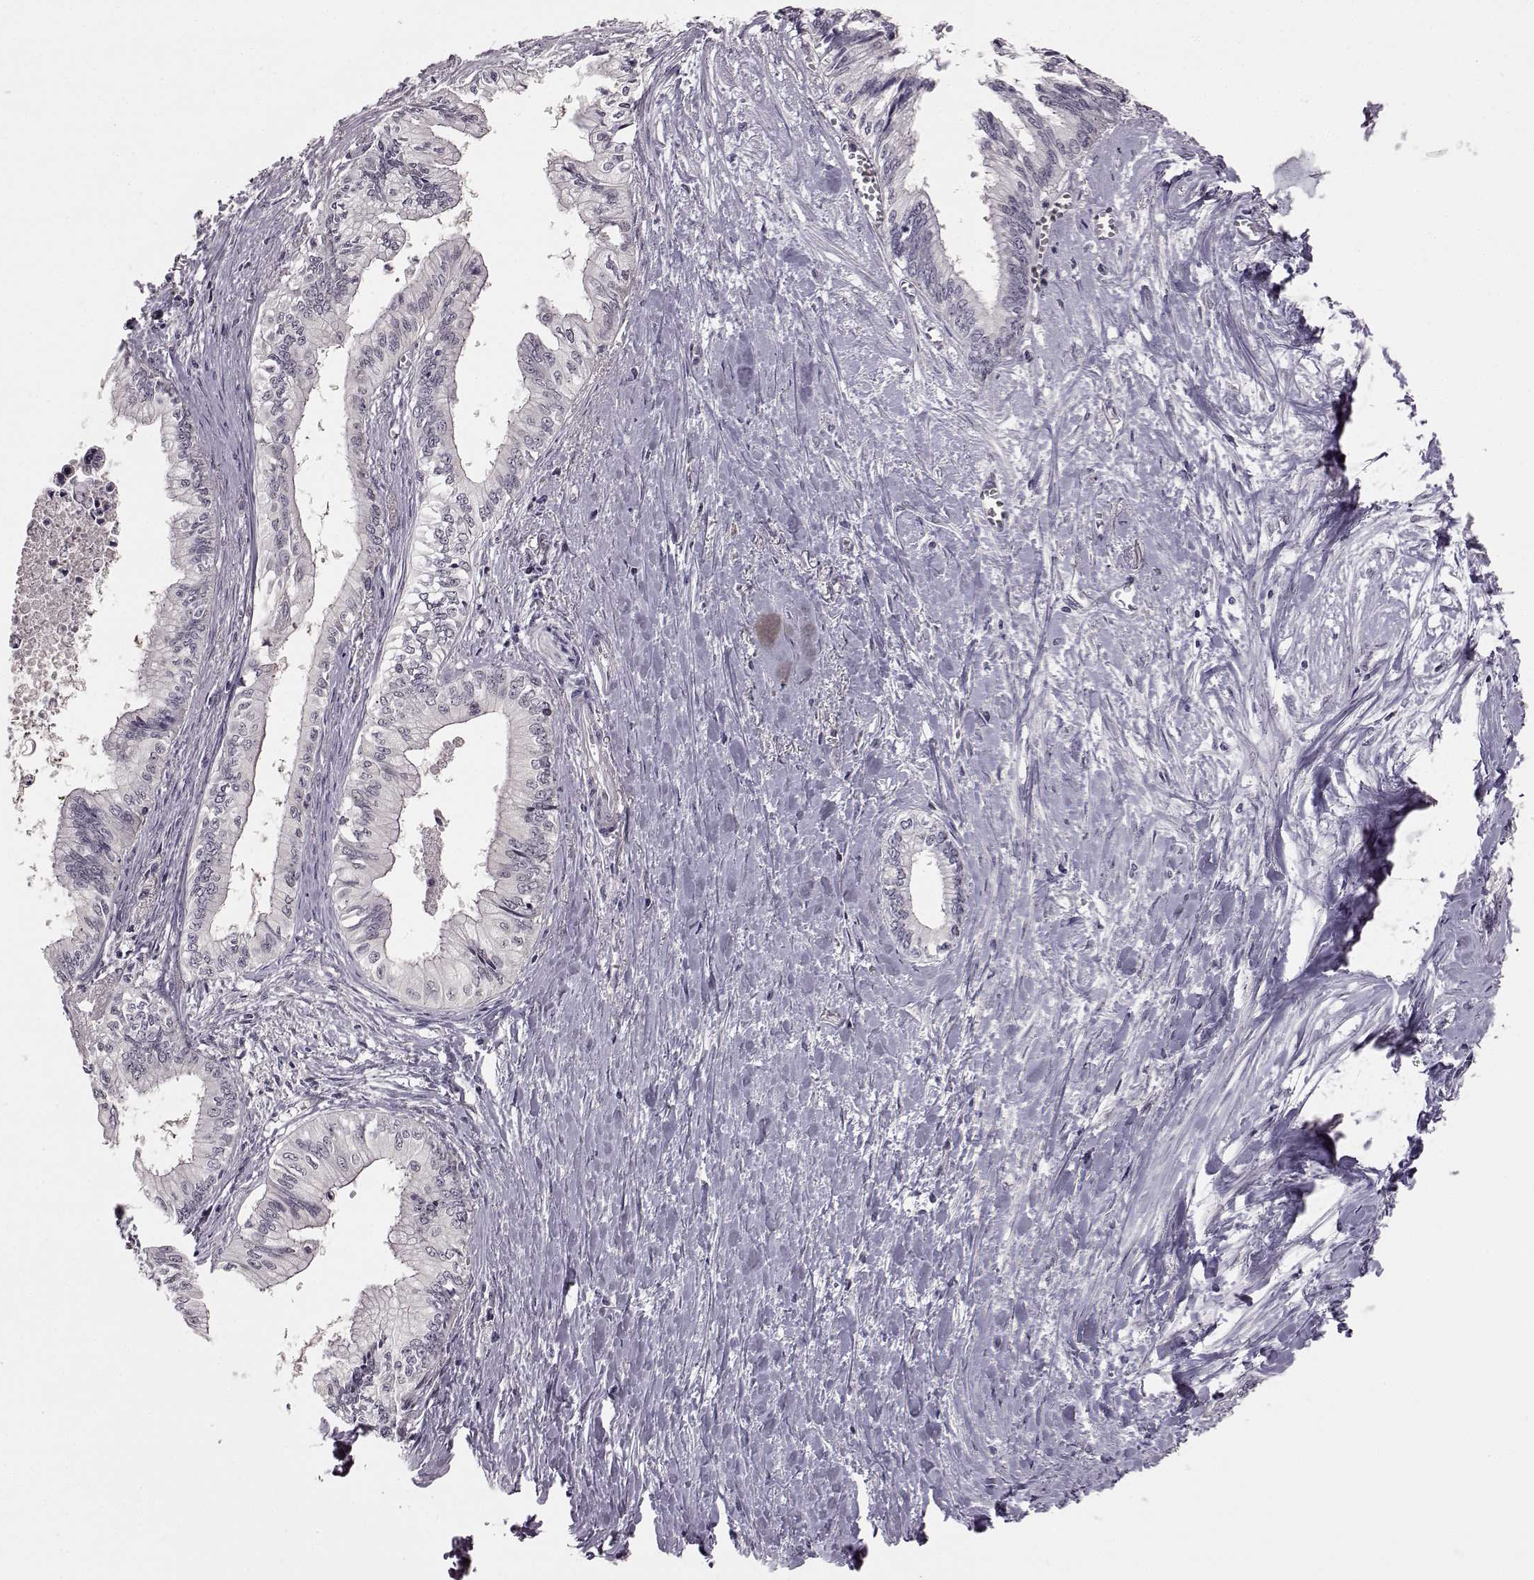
{"staining": {"intensity": "negative", "quantity": "none", "location": "none"}, "tissue": "pancreatic cancer", "cell_type": "Tumor cells", "image_type": "cancer", "snomed": [{"axis": "morphology", "description": "Adenocarcinoma, NOS"}, {"axis": "topography", "description": "Pancreas"}], "caption": "Pancreatic adenocarcinoma was stained to show a protein in brown. There is no significant positivity in tumor cells.", "gene": "C10orf62", "patient": {"sex": "female", "age": 61}}